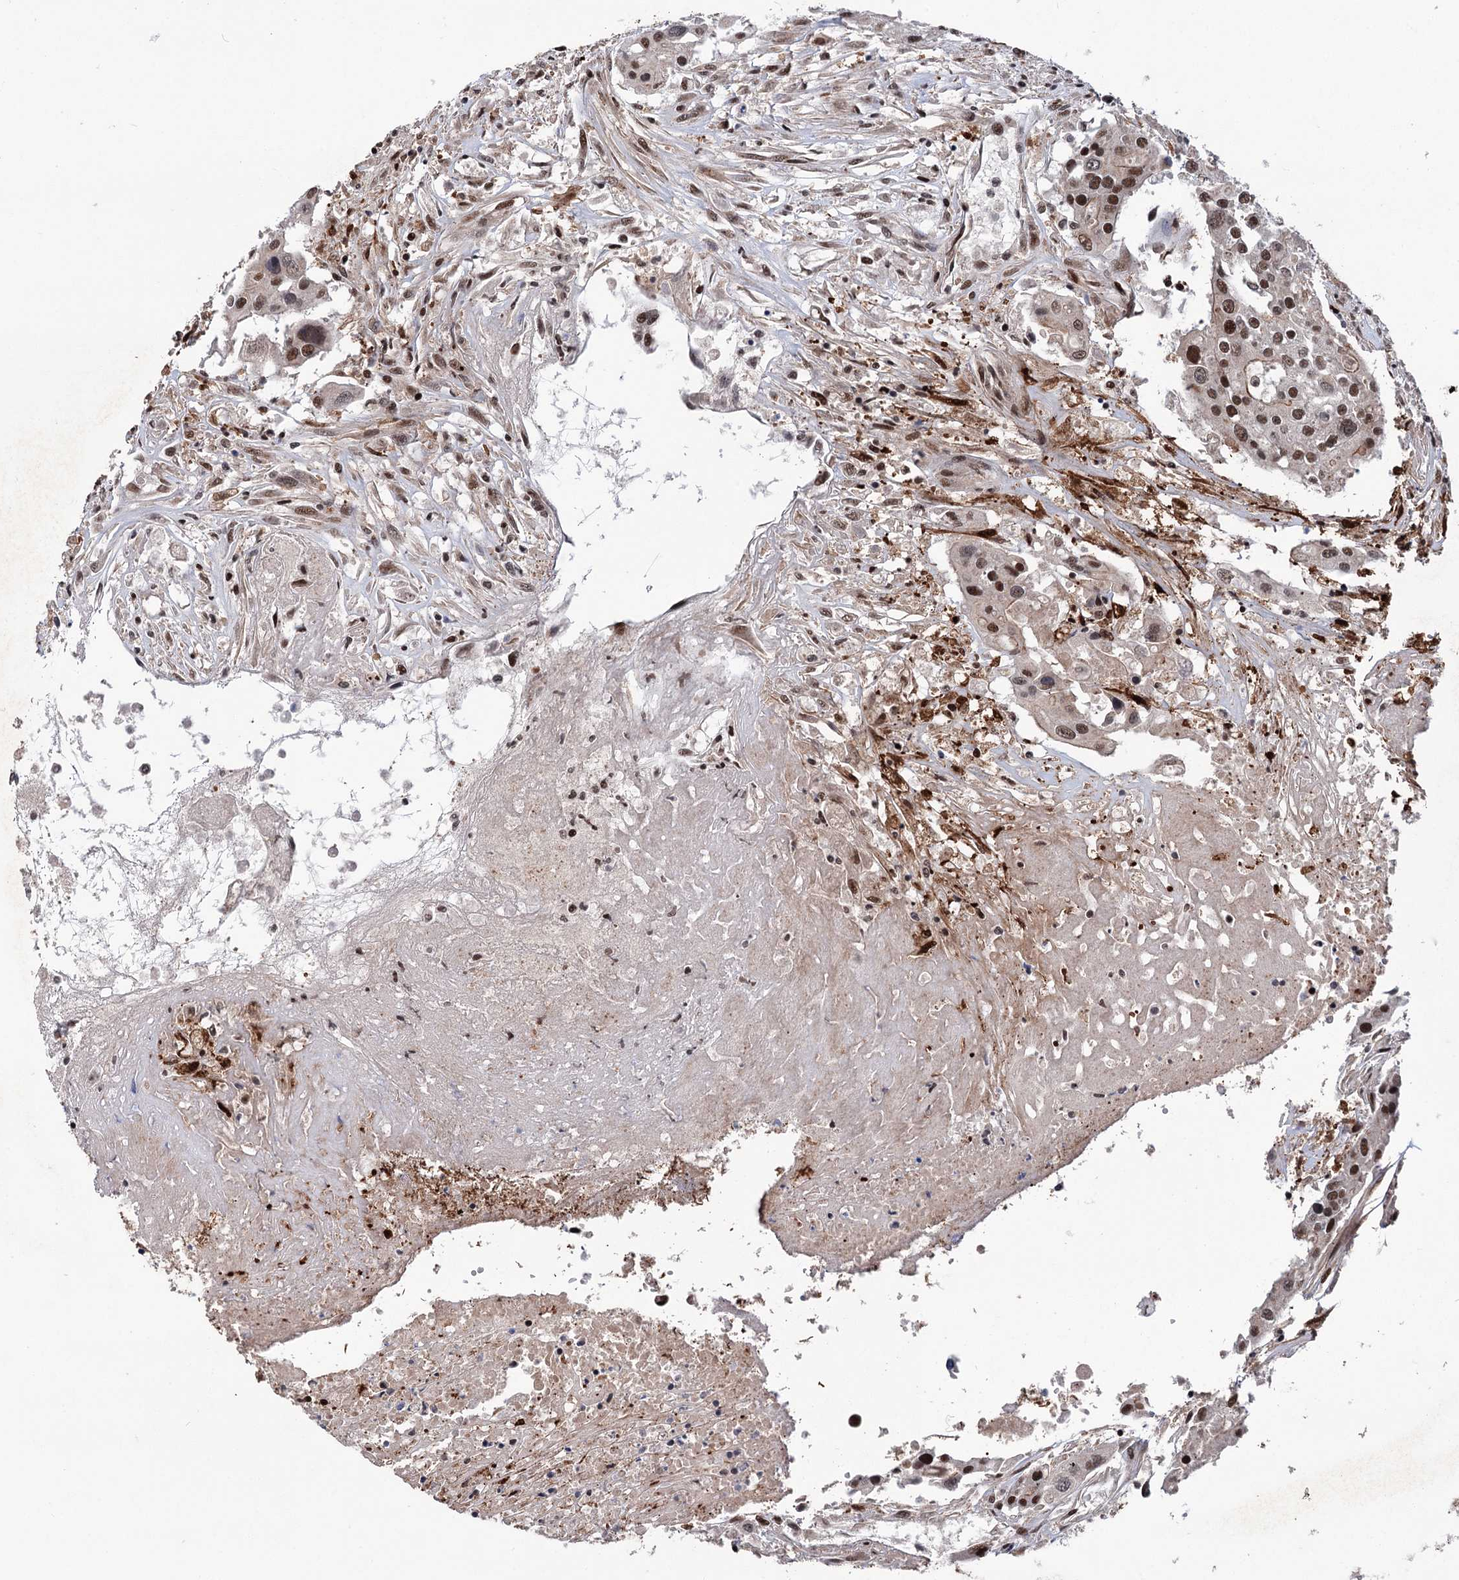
{"staining": {"intensity": "moderate", "quantity": ">75%", "location": "nuclear"}, "tissue": "colorectal cancer", "cell_type": "Tumor cells", "image_type": "cancer", "snomed": [{"axis": "morphology", "description": "Adenocarcinoma, NOS"}, {"axis": "topography", "description": "Colon"}], "caption": "Immunohistochemical staining of colorectal cancer exhibits medium levels of moderate nuclear protein positivity in approximately >75% of tumor cells.", "gene": "MAML1", "patient": {"sex": "male", "age": 77}}